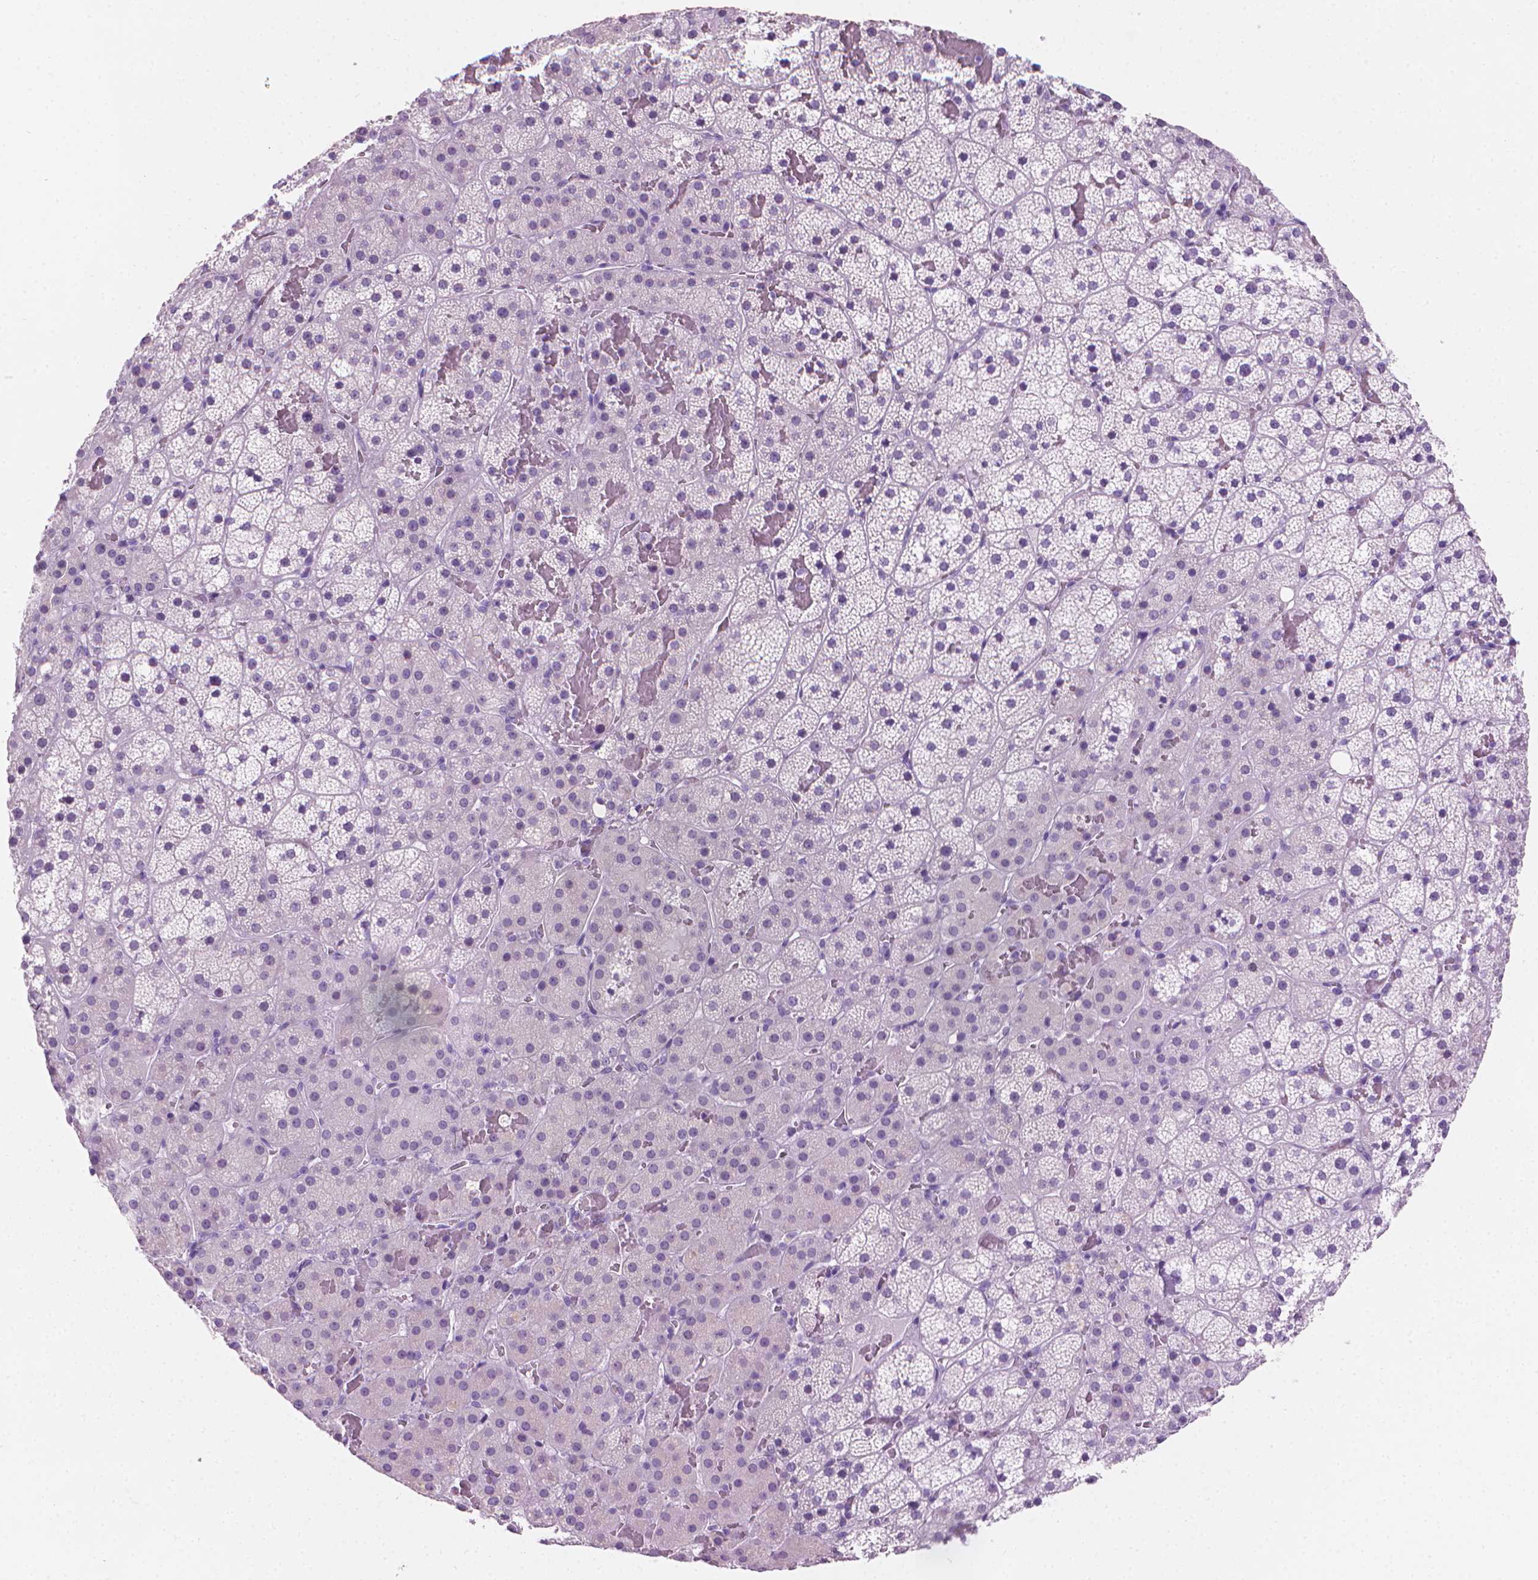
{"staining": {"intensity": "negative", "quantity": "none", "location": "none"}, "tissue": "adrenal gland", "cell_type": "Glandular cells", "image_type": "normal", "snomed": [{"axis": "morphology", "description": "Normal tissue, NOS"}, {"axis": "topography", "description": "Adrenal gland"}], "caption": "IHC histopathology image of normal adrenal gland stained for a protein (brown), which shows no expression in glandular cells. (DAB (3,3'-diaminobenzidine) immunohistochemistry with hematoxylin counter stain).", "gene": "TTC29", "patient": {"sex": "male", "age": 53}}